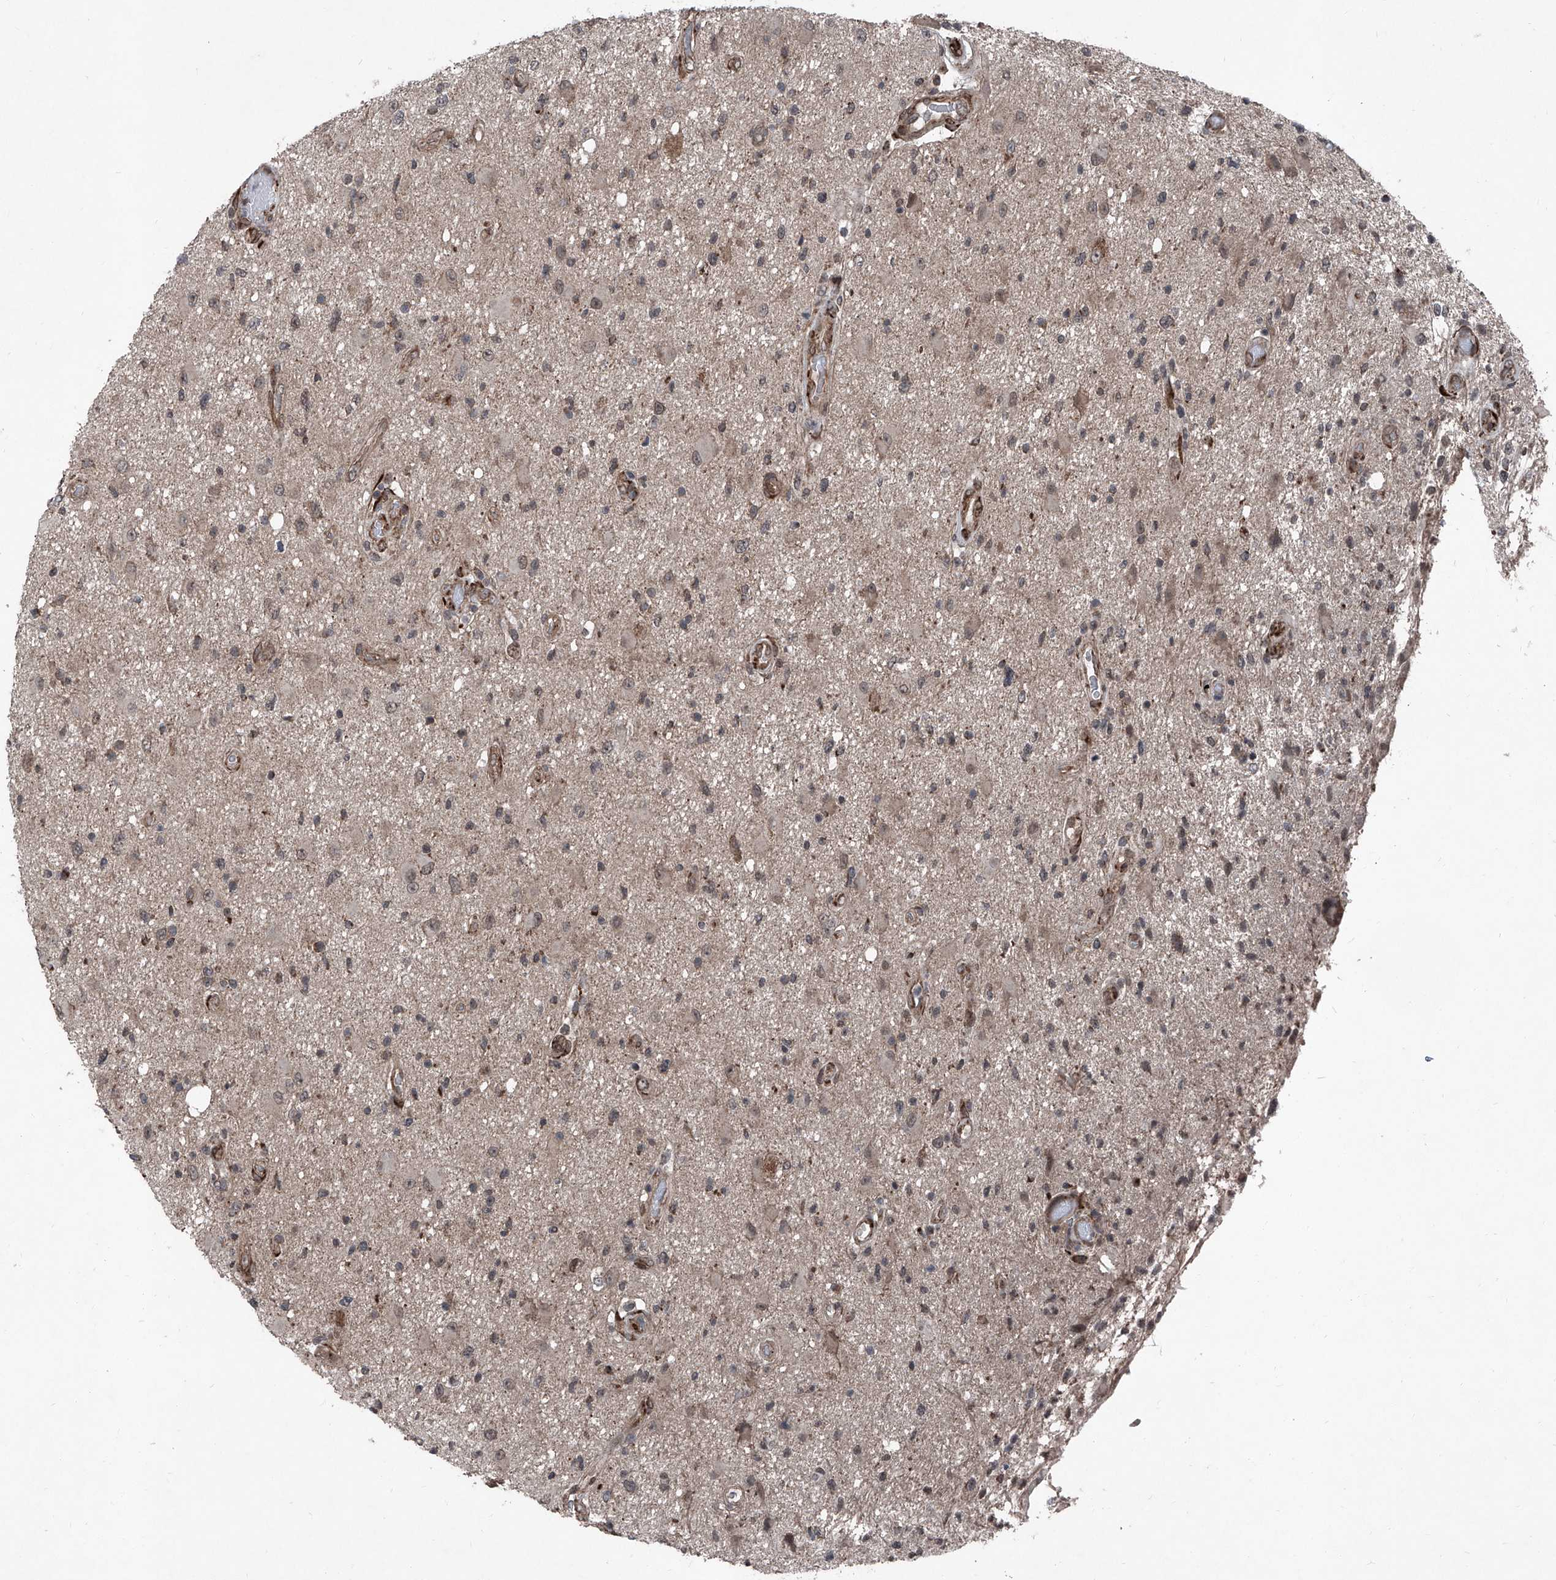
{"staining": {"intensity": "negative", "quantity": "none", "location": "none"}, "tissue": "glioma", "cell_type": "Tumor cells", "image_type": "cancer", "snomed": [{"axis": "morphology", "description": "Glioma, malignant, High grade"}, {"axis": "topography", "description": "Brain"}], "caption": "A photomicrograph of human glioma is negative for staining in tumor cells. Brightfield microscopy of IHC stained with DAB (3,3'-diaminobenzidine) (brown) and hematoxylin (blue), captured at high magnification.", "gene": "COA7", "patient": {"sex": "male", "age": 33}}